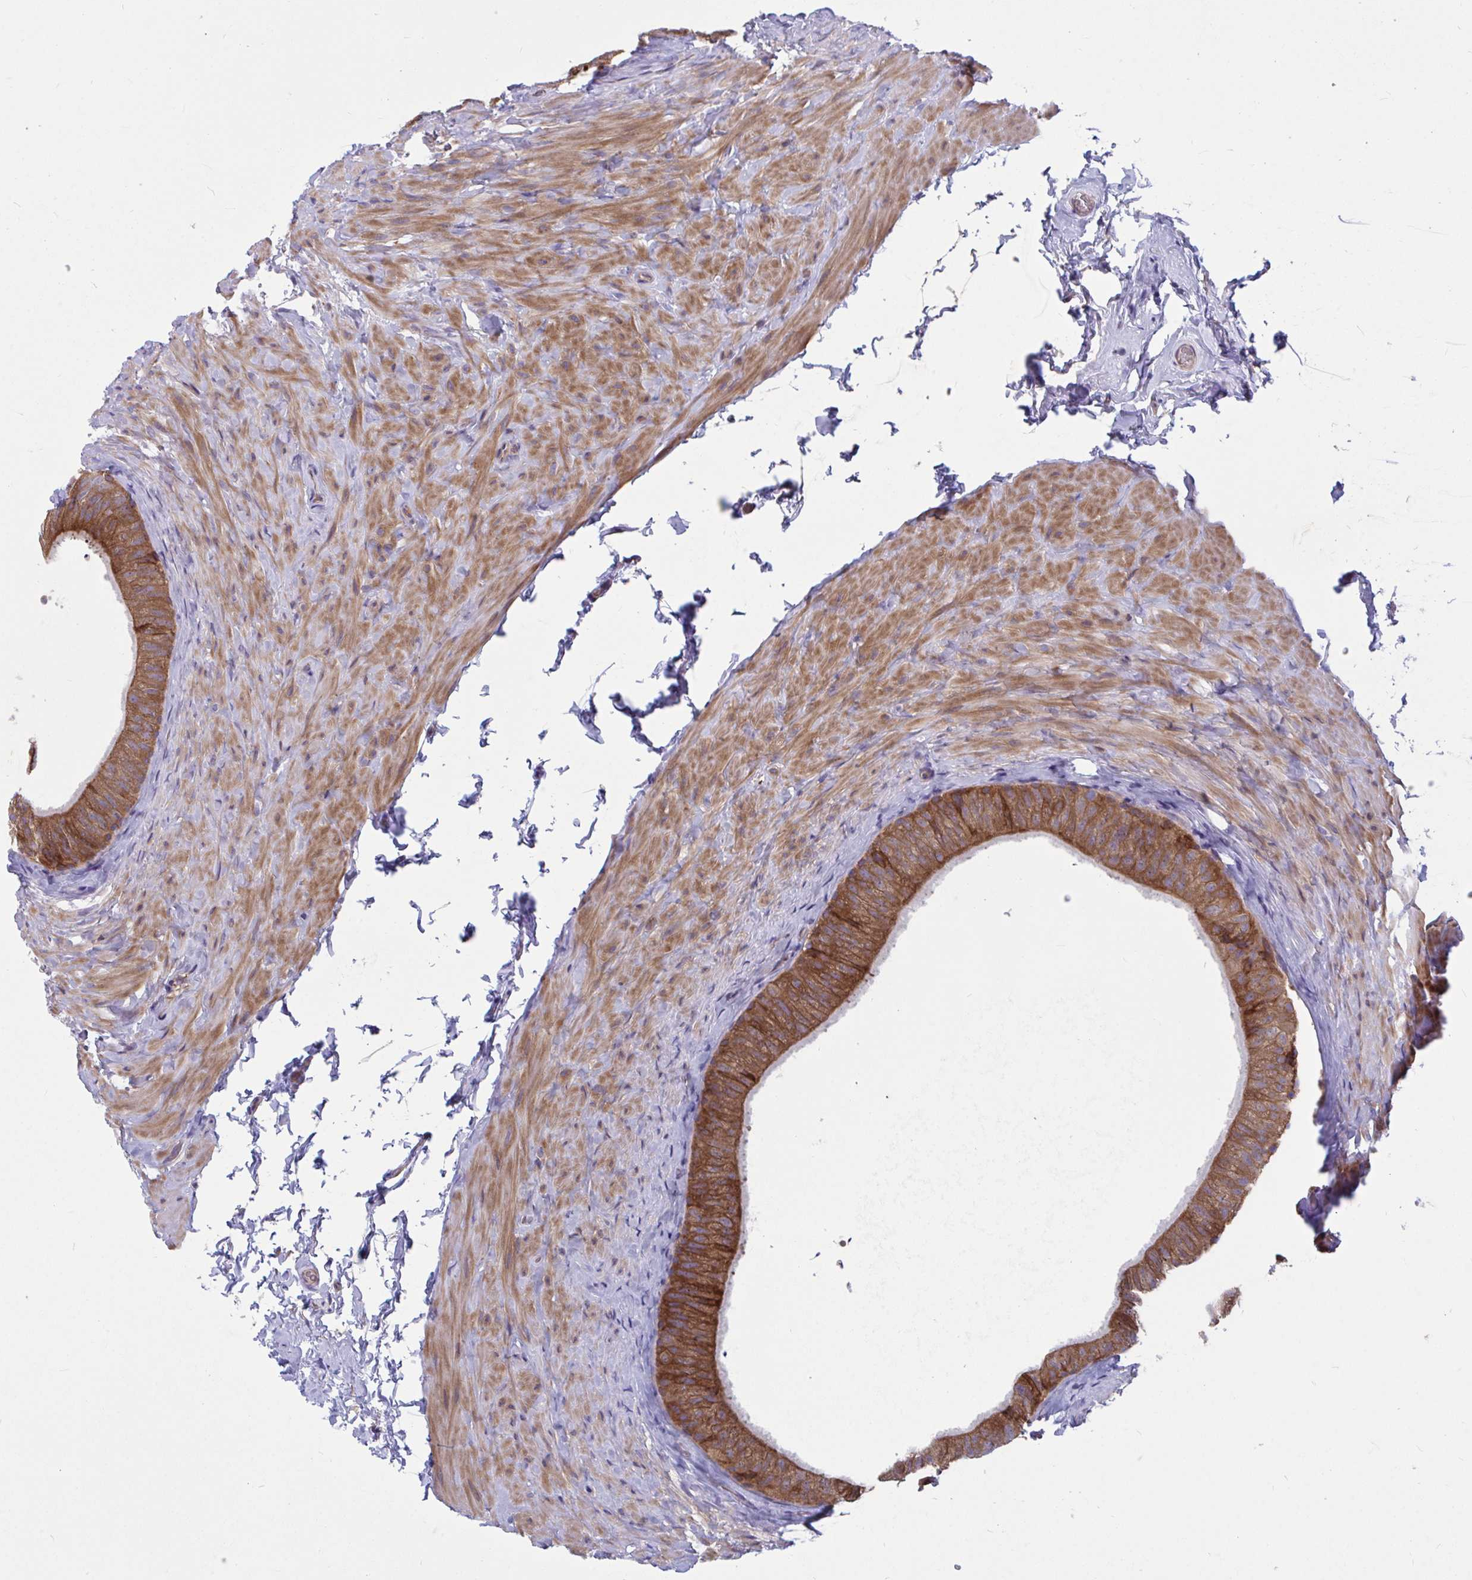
{"staining": {"intensity": "strong", "quantity": ">75%", "location": "cytoplasmic/membranous"}, "tissue": "epididymis", "cell_type": "Glandular cells", "image_type": "normal", "snomed": [{"axis": "morphology", "description": "Normal tissue, NOS"}, {"axis": "topography", "description": "Epididymis, spermatic cord, NOS"}, {"axis": "topography", "description": "Epididymis"}], "caption": "This micrograph reveals unremarkable epididymis stained with immunohistochemistry (IHC) to label a protein in brown. The cytoplasmic/membranous of glandular cells show strong positivity for the protein. Nuclei are counter-stained blue.", "gene": "WBP1", "patient": {"sex": "male", "age": 31}}